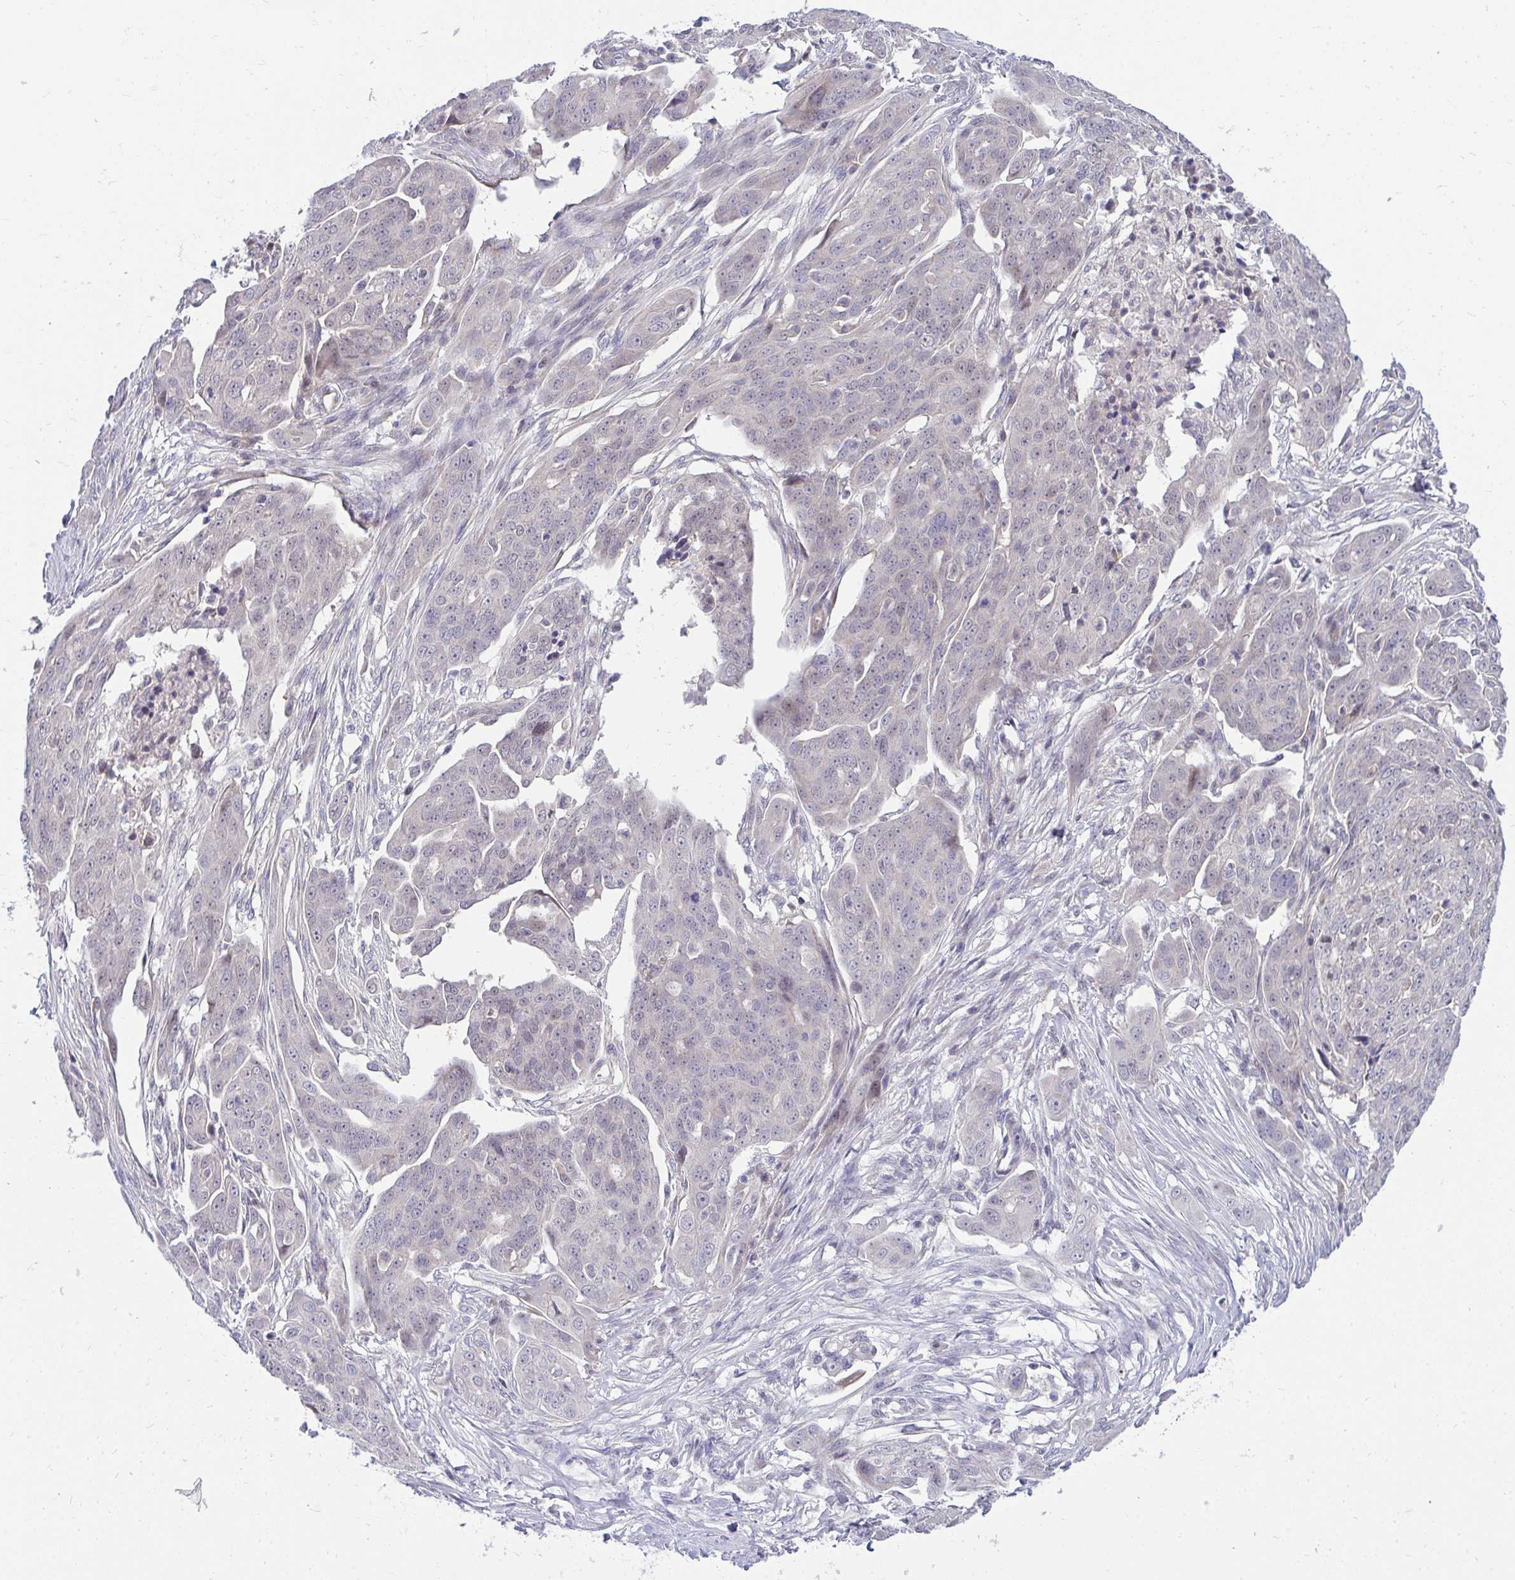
{"staining": {"intensity": "negative", "quantity": "none", "location": "none"}, "tissue": "ovarian cancer", "cell_type": "Tumor cells", "image_type": "cancer", "snomed": [{"axis": "morphology", "description": "Carcinoma, endometroid"}, {"axis": "topography", "description": "Ovary"}], "caption": "The histopathology image displays no significant positivity in tumor cells of ovarian endometroid carcinoma. (Stains: DAB (3,3'-diaminobenzidine) immunohistochemistry with hematoxylin counter stain, Microscopy: brightfield microscopy at high magnification).", "gene": "MROH8", "patient": {"sex": "female", "age": 70}}